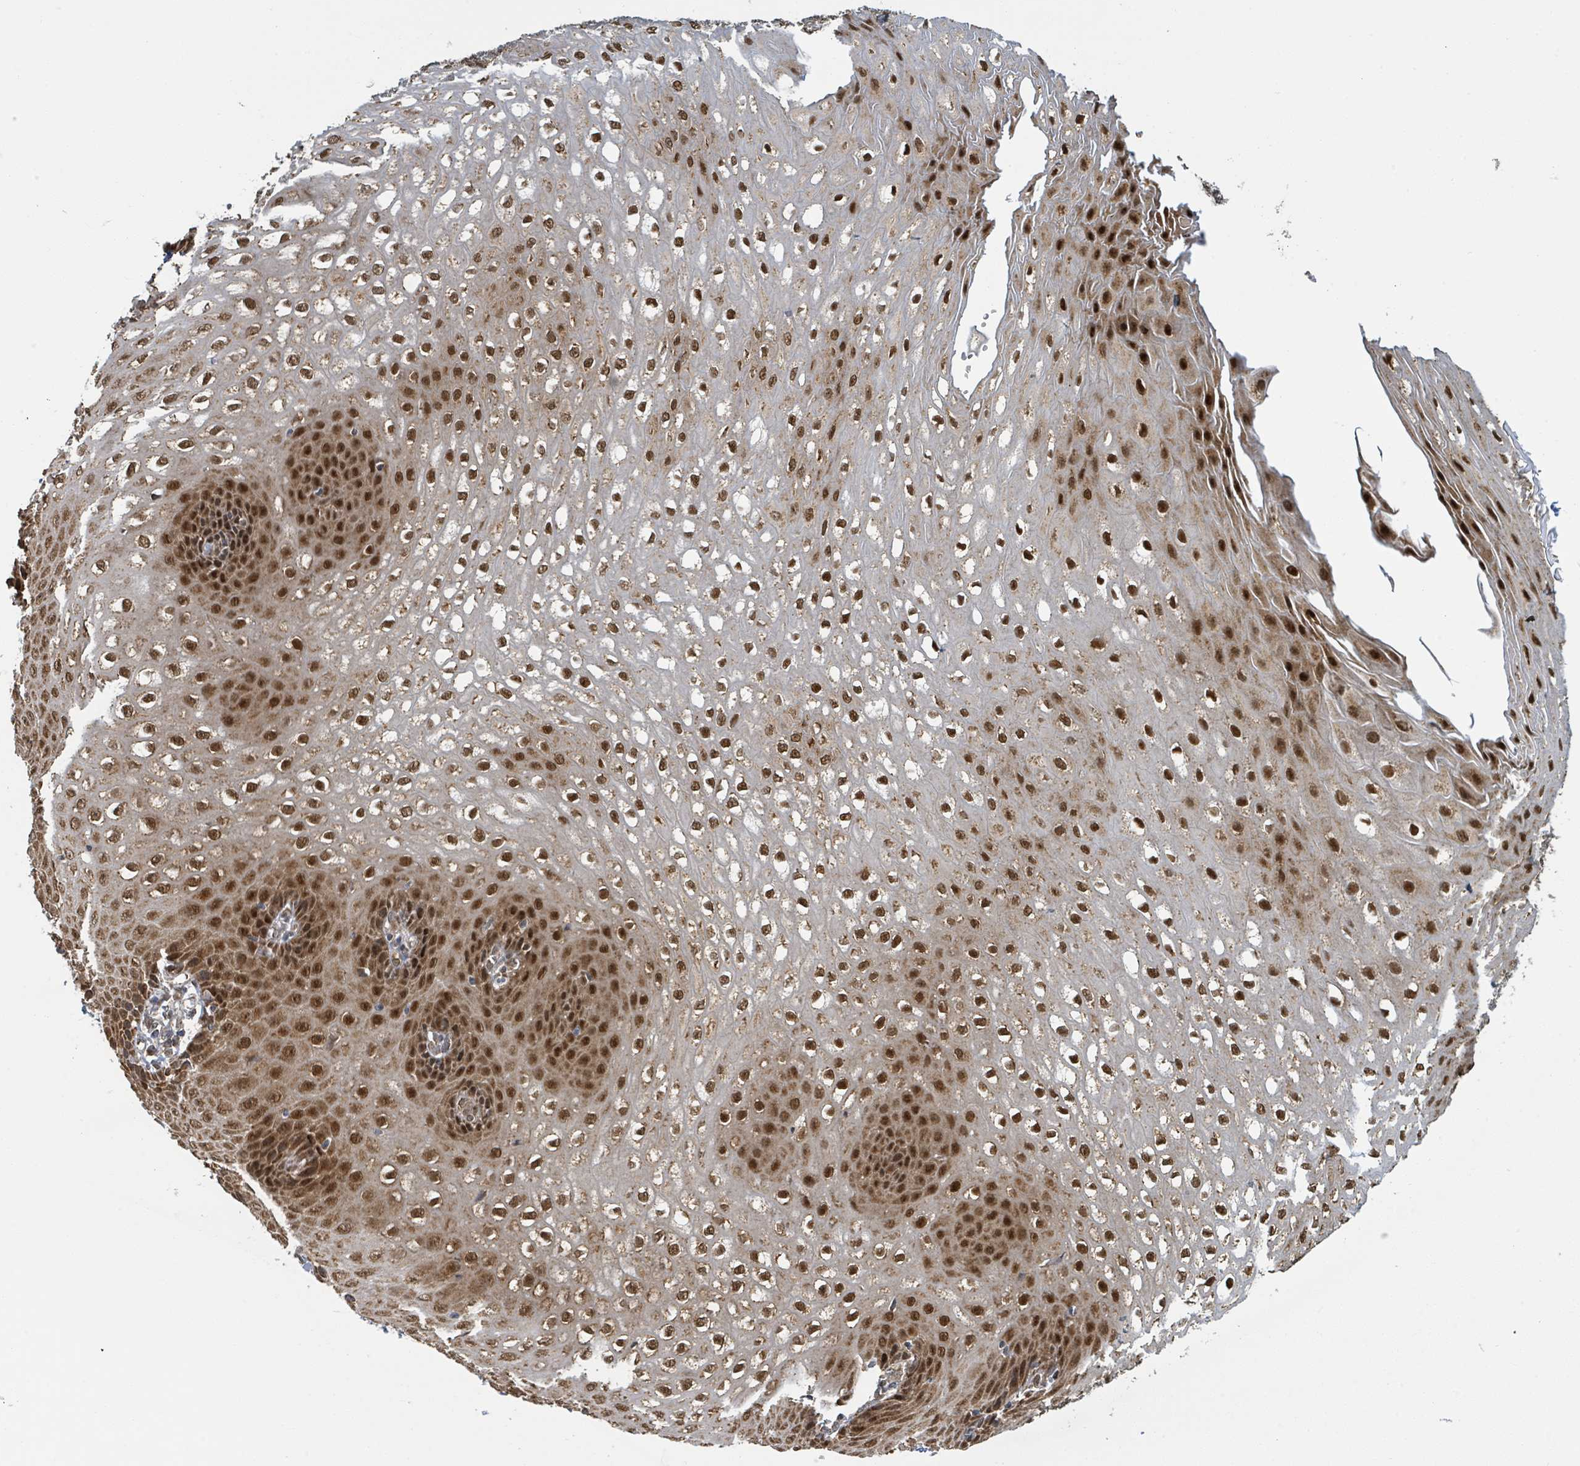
{"staining": {"intensity": "strong", "quantity": ">75%", "location": "cytoplasmic/membranous,nuclear"}, "tissue": "esophagus", "cell_type": "Squamous epithelial cells", "image_type": "normal", "snomed": [{"axis": "morphology", "description": "Normal tissue, NOS"}, {"axis": "topography", "description": "Esophagus"}], "caption": "Normal esophagus demonstrates strong cytoplasmic/membranous,nuclear positivity in approximately >75% of squamous epithelial cells, visualized by immunohistochemistry.", "gene": "PSMB7", "patient": {"sex": "male", "age": 67}}